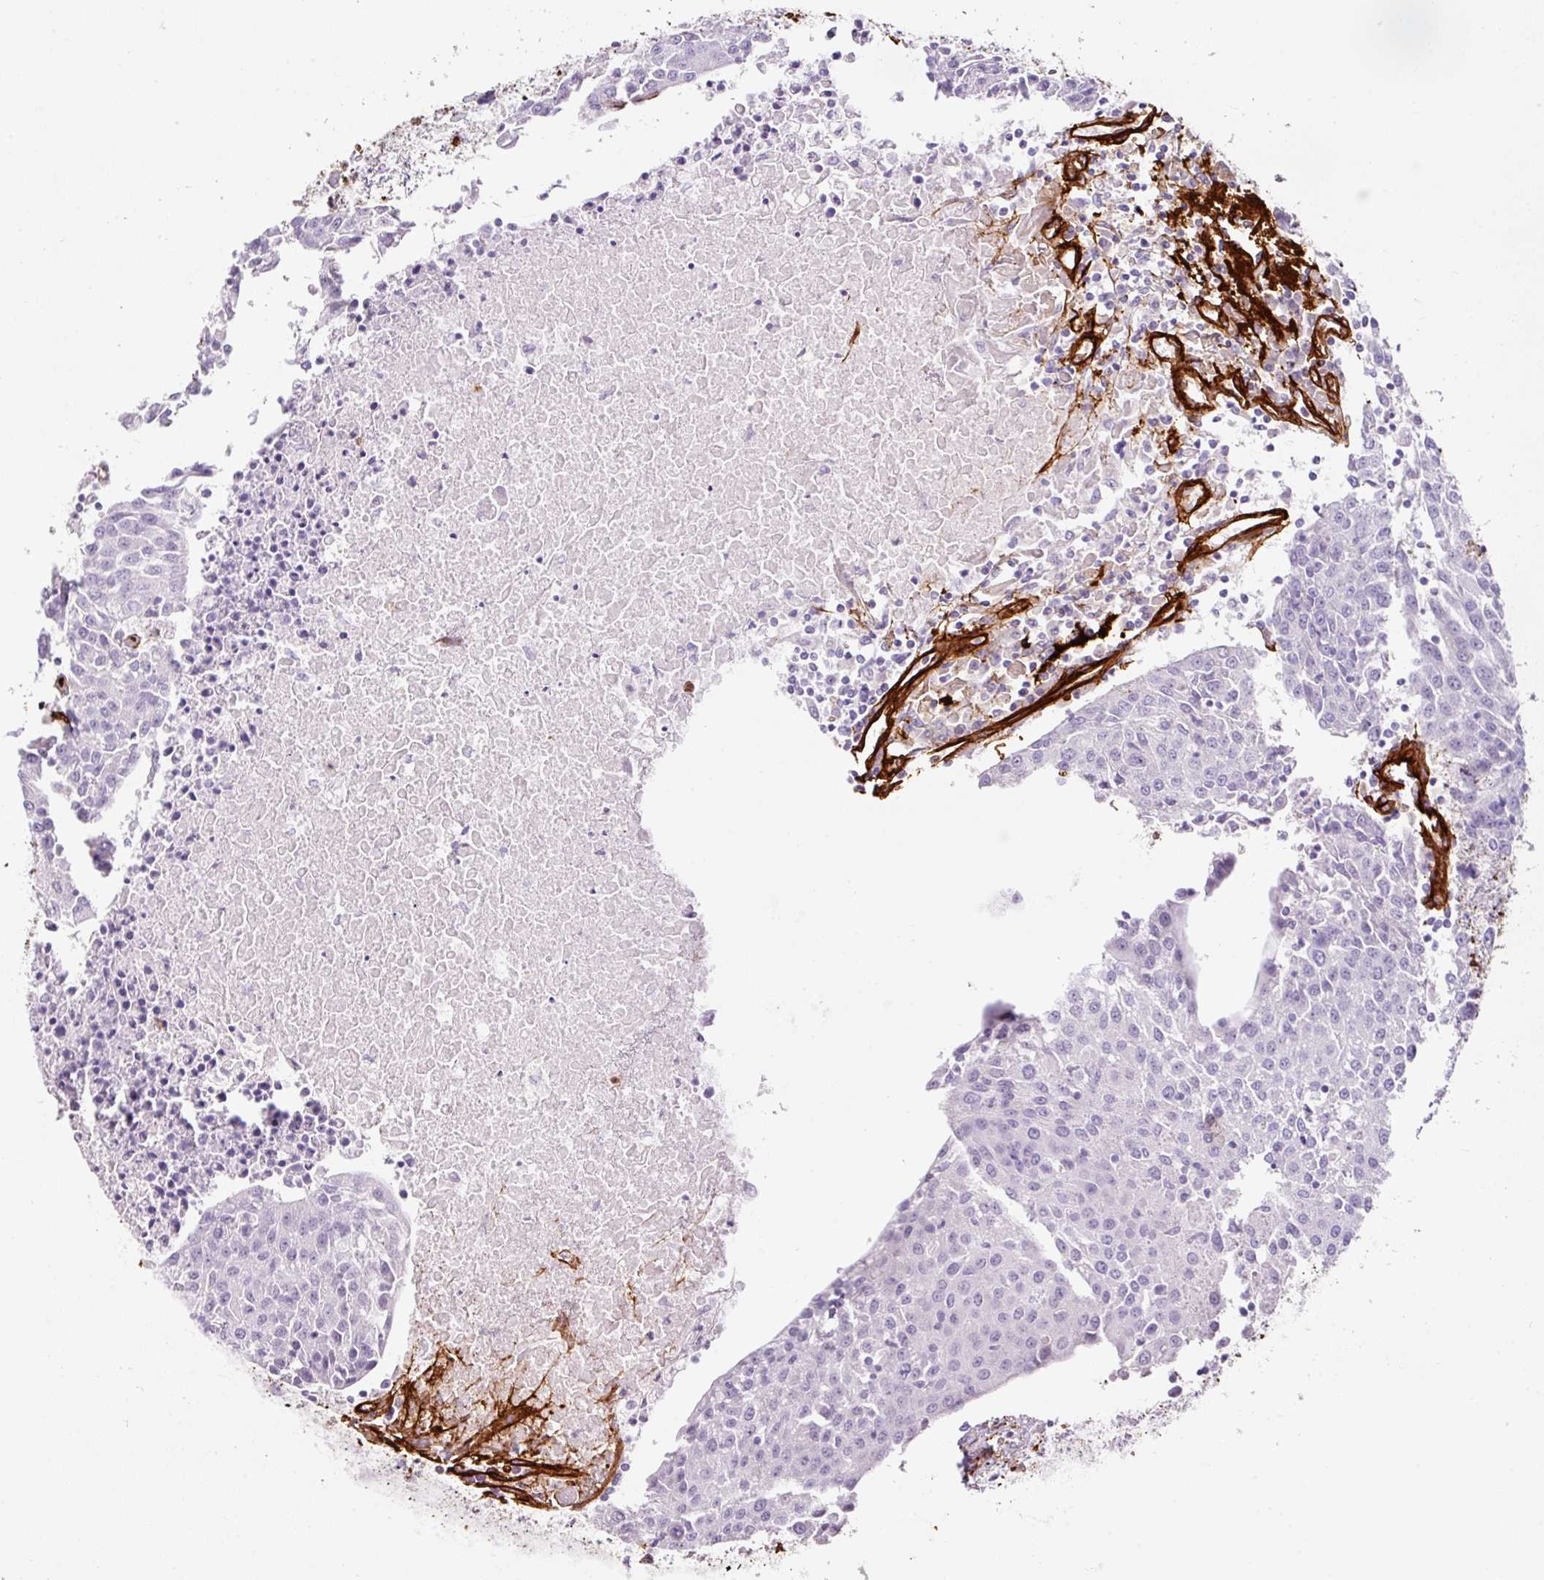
{"staining": {"intensity": "negative", "quantity": "none", "location": "none"}, "tissue": "urothelial cancer", "cell_type": "Tumor cells", "image_type": "cancer", "snomed": [{"axis": "morphology", "description": "Urothelial carcinoma, High grade"}, {"axis": "topography", "description": "Urinary bladder"}], "caption": "Immunohistochemistry image of neoplastic tissue: high-grade urothelial carcinoma stained with DAB (3,3'-diaminobenzidine) shows no significant protein positivity in tumor cells.", "gene": "LOXL4", "patient": {"sex": "female", "age": 85}}